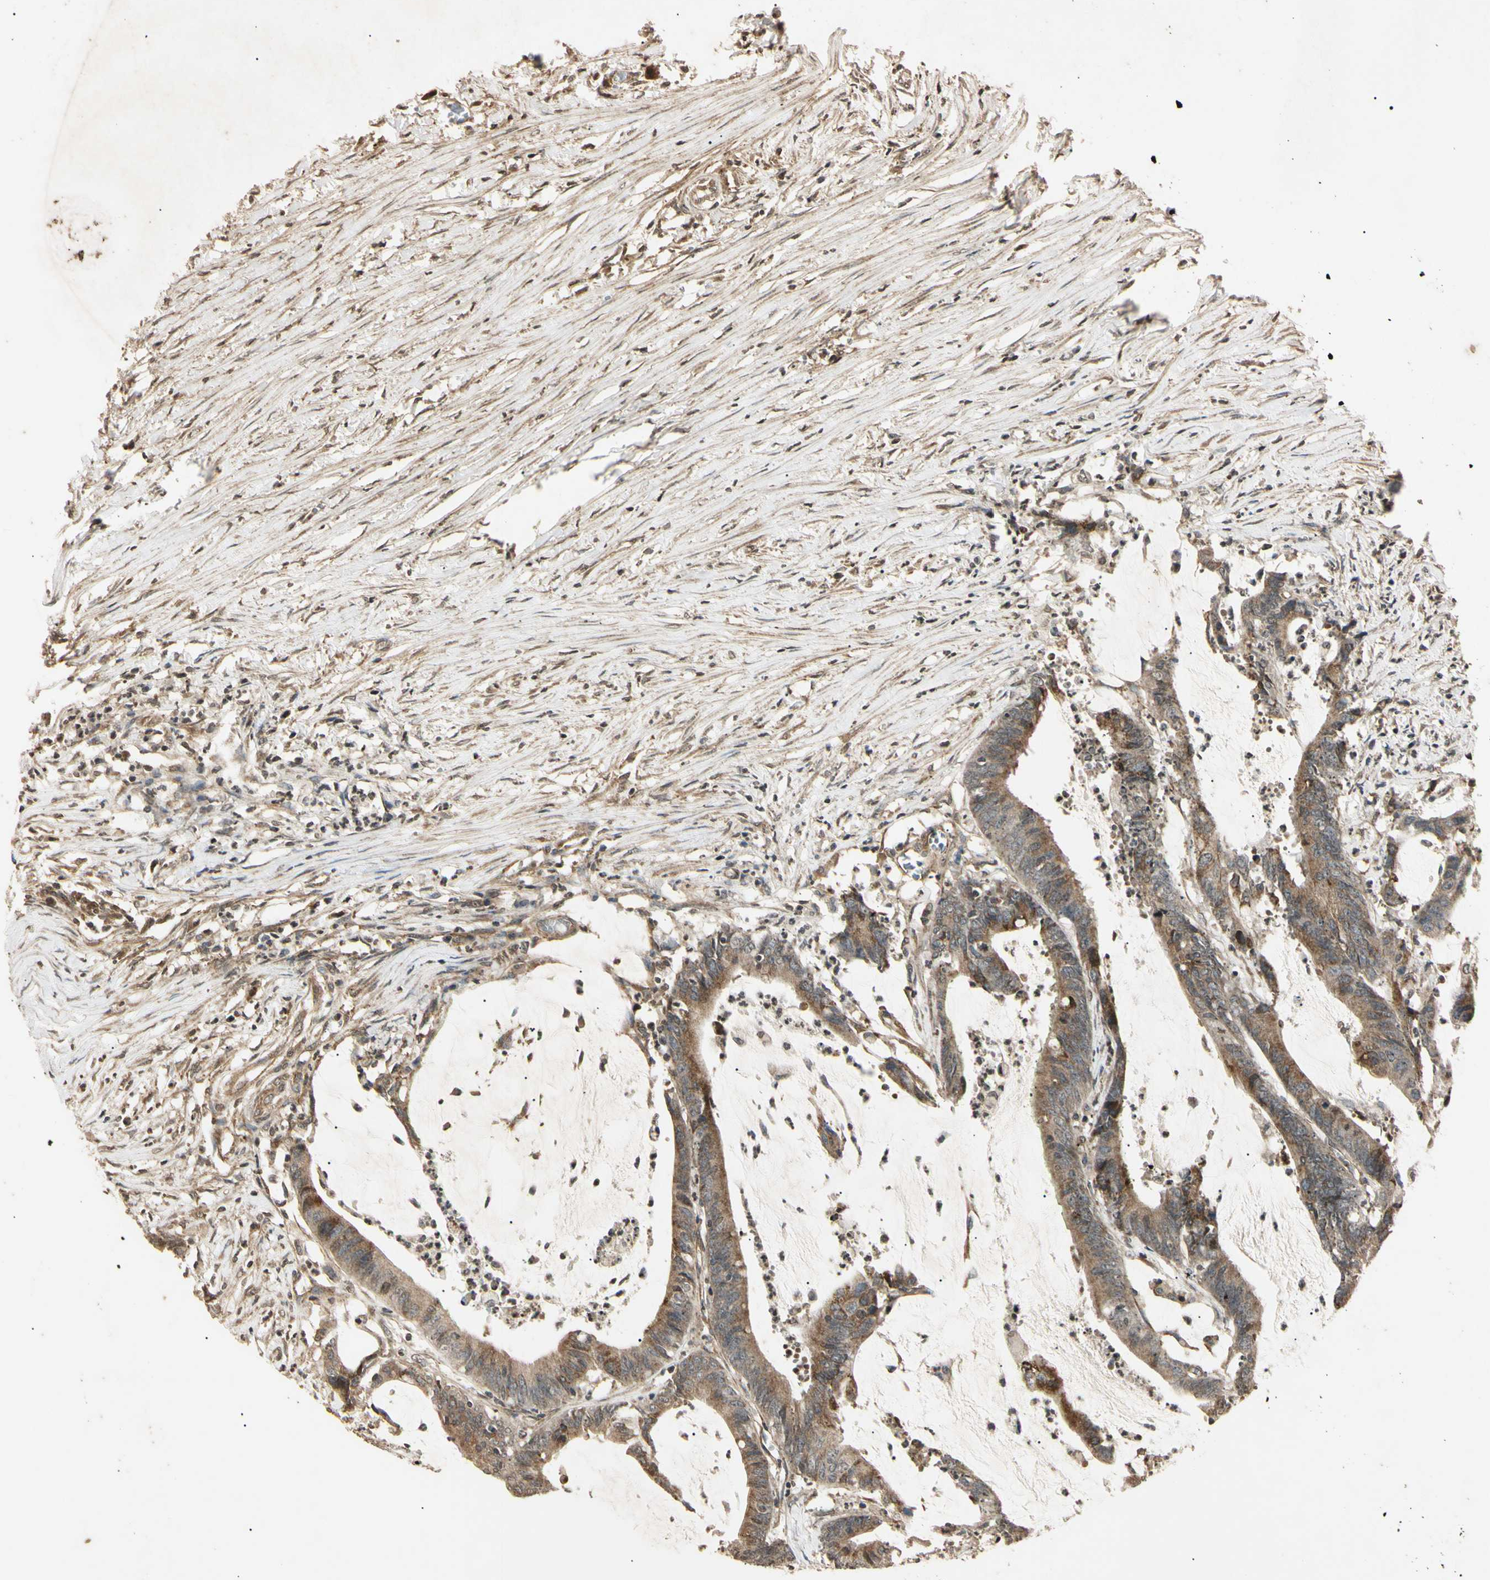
{"staining": {"intensity": "moderate", "quantity": ">75%", "location": "cytoplasmic/membranous"}, "tissue": "colorectal cancer", "cell_type": "Tumor cells", "image_type": "cancer", "snomed": [{"axis": "morphology", "description": "Adenocarcinoma, NOS"}, {"axis": "topography", "description": "Rectum"}], "caption": "Colorectal cancer tissue shows moderate cytoplasmic/membranous positivity in about >75% of tumor cells, visualized by immunohistochemistry. Using DAB (brown) and hematoxylin (blue) stains, captured at high magnification using brightfield microscopy.", "gene": "EPN1", "patient": {"sex": "female", "age": 66}}